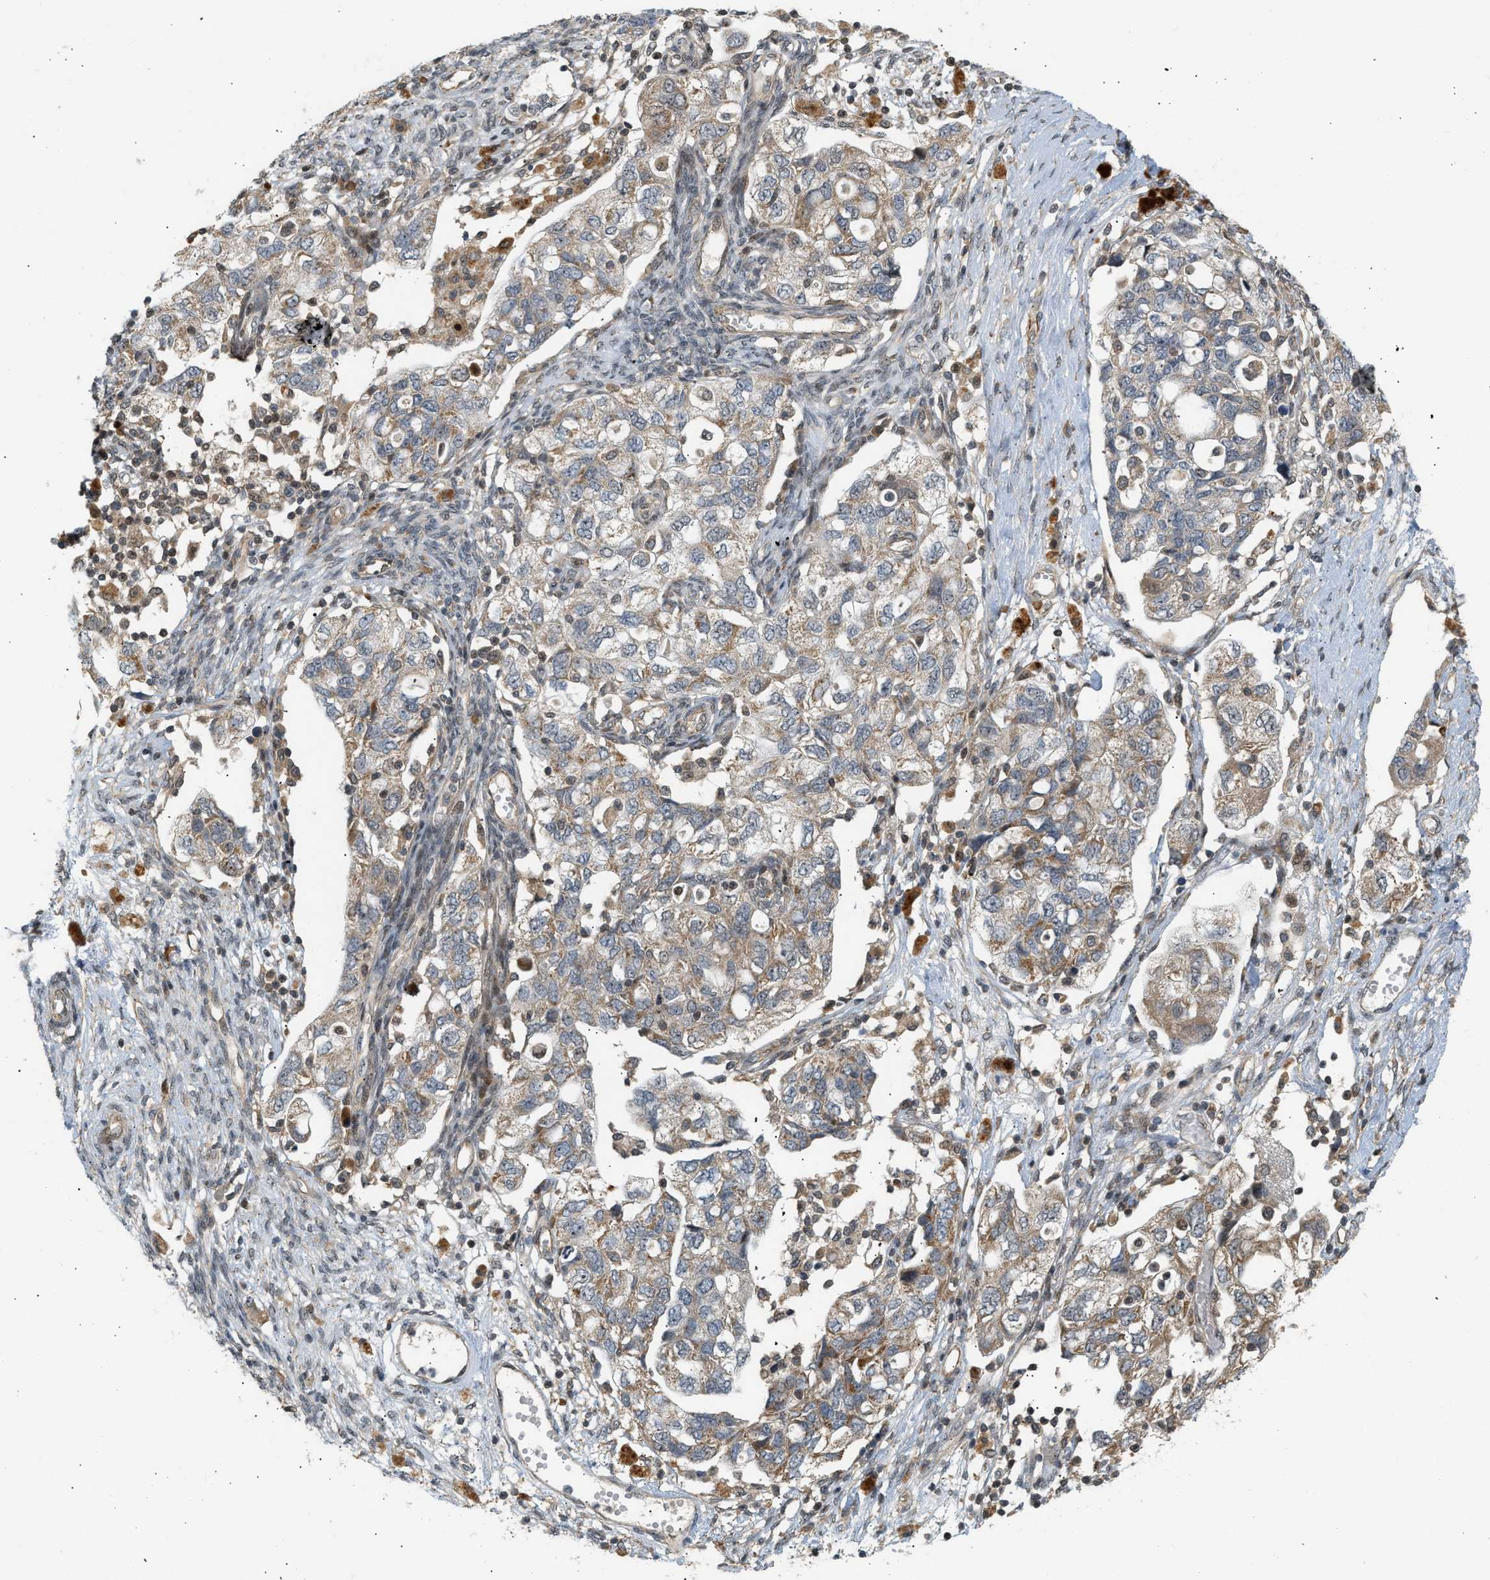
{"staining": {"intensity": "weak", "quantity": ">75%", "location": "cytoplasmic/membranous"}, "tissue": "ovarian cancer", "cell_type": "Tumor cells", "image_type": "cancer", "snomed": [{"axis": "morphology", "description": "Carcinoma, NOS"}, {"axis": "morphology", "description": "Cystadenocarcinoma, serous, NOS"}, {"axis": "topography", "description": "Ovary"}], "caption": "Immunohistochemical staining of human ovarian cancer (serous cystadenocarcinoma) displays weak cytoplasmic/membranous protein staining in approximately >75% of tumor cells.", "gene": "BAG1", "patient": {"sex": "female", "age": 69}}